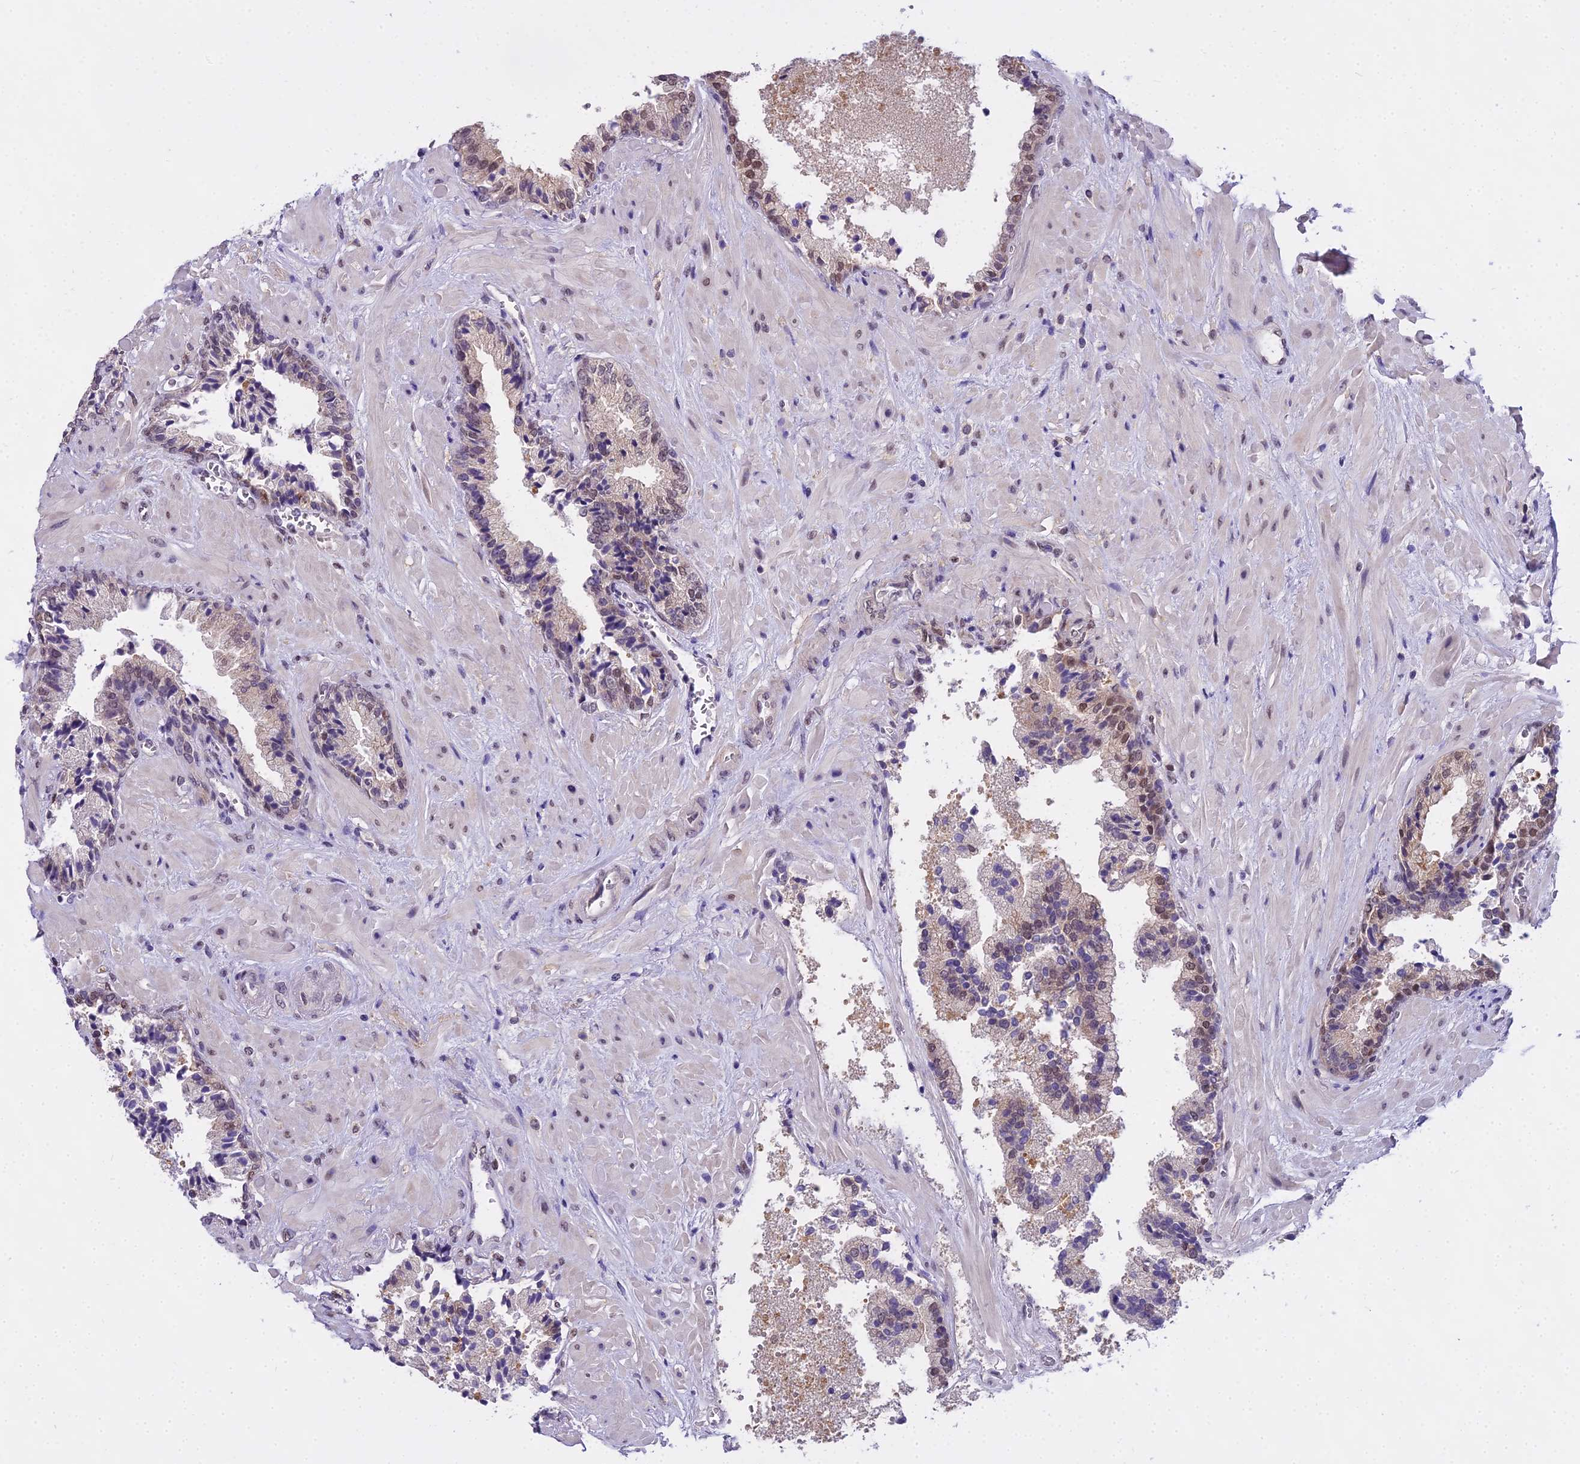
{"staining": {"intensity": "moderate", "quantity": "<25%", "location": "nuclear"}, "tissue": "prostate cancer", "cell_type": "Tumor cells", "image_type": "cancer", "snomed": [{"axis": "morphology", "description": "Adenocarcinoma, High grade"}, {"axis": "topography", "description": "Prostate"}], "caption": "A brown stain highlights moderate nuclear positivity of a protein in human prostate adenocarcinoma (high-grade) tumor cells. The staining is performed using DAB (3,3'-diaminobenzidine) brown chromogen to label protein expression. The nuclei are counter-stained blue using hematoxylin.", "gene": "MAT2A", "patient": {"sex": "male", "age": 71}}